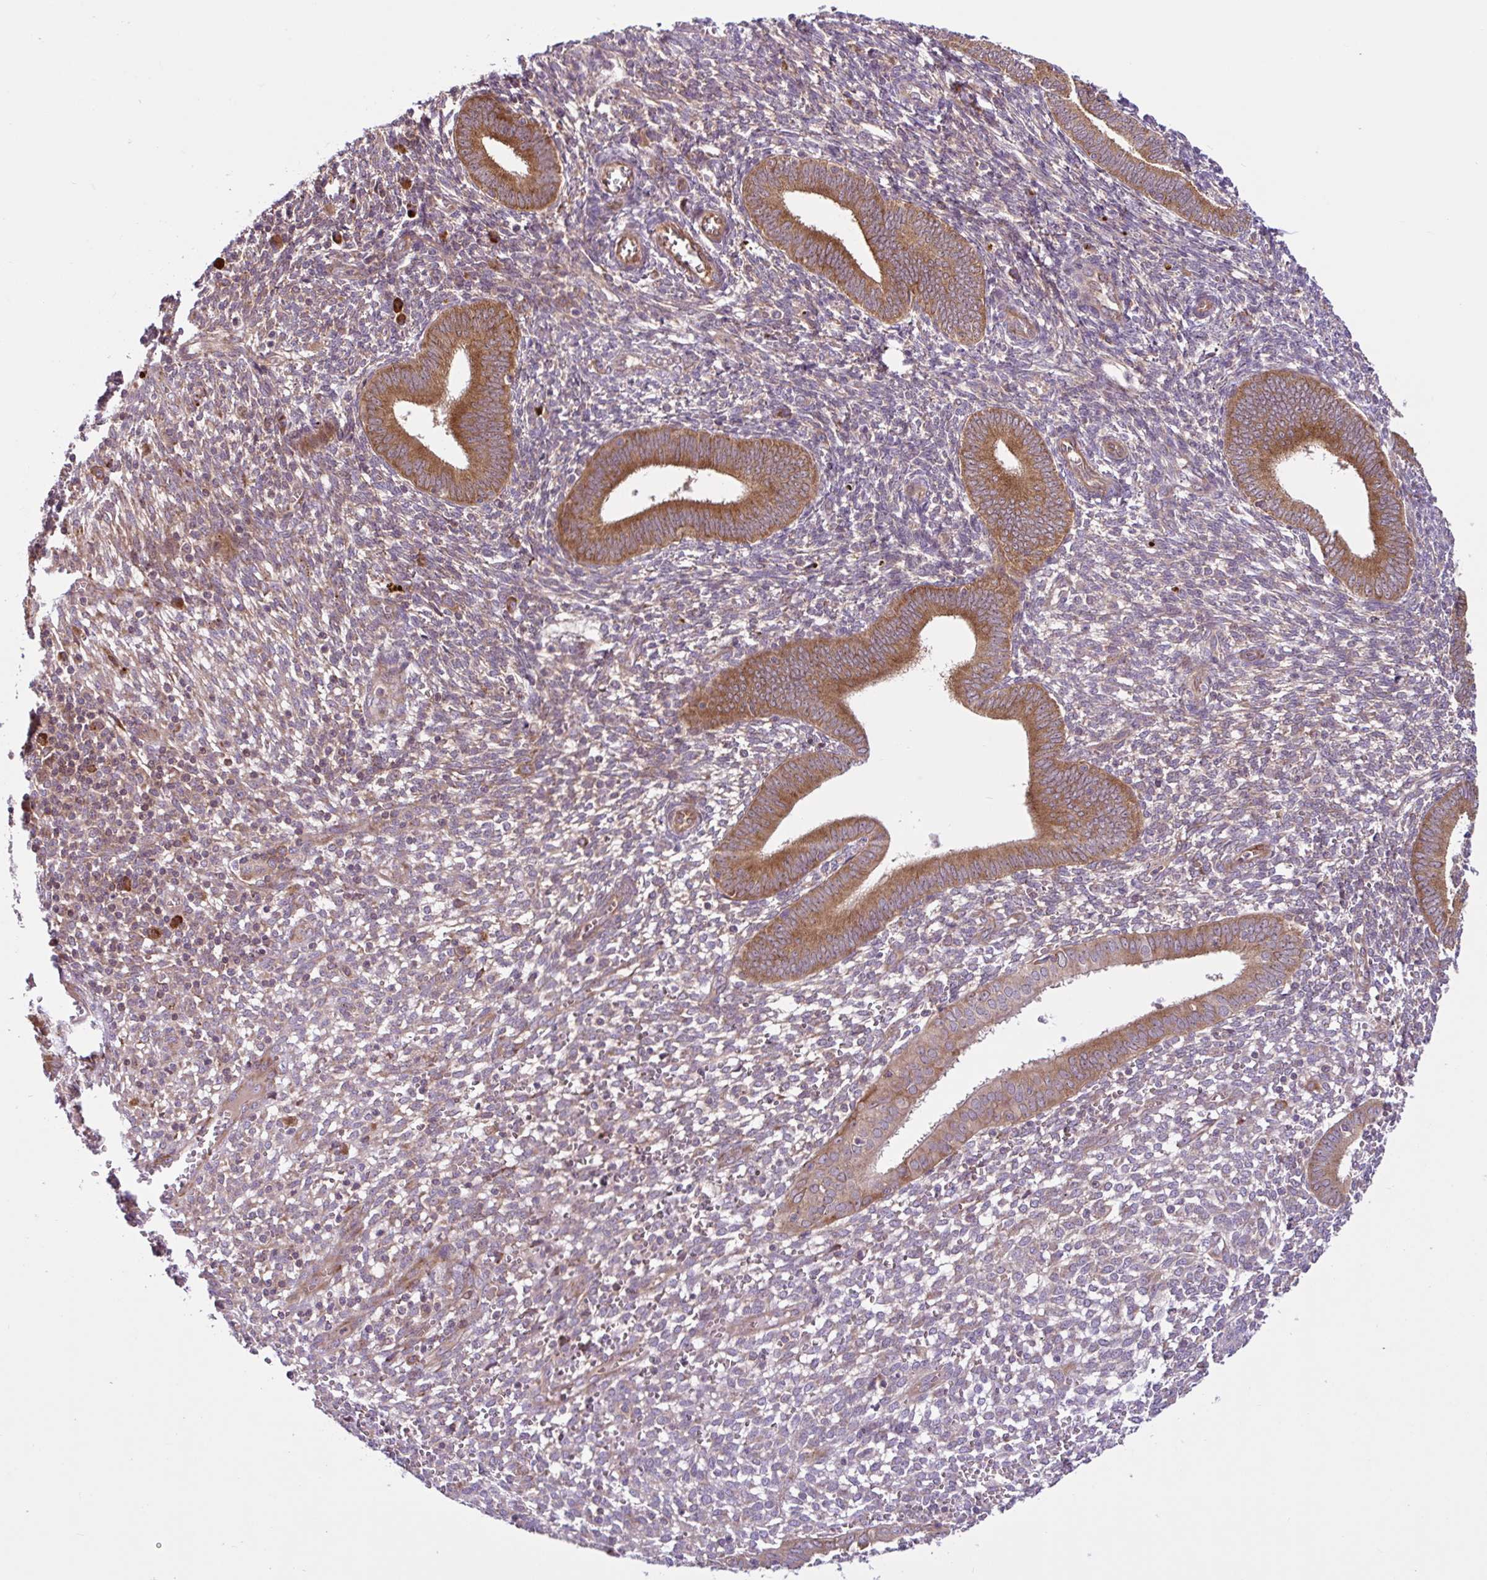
{"staining": {"intensity": "moderate", "quantity": "25%-75%", "location": "cytoplasmic/membranous"}, "tissue": "endometrium", "cell_type": "Cells in endometrial stroma", "image_type": "normal", "snomed": [{"axis": "morphology", "description": "Normal tissue, NOS"}, {"axis": "topography", "description": "Endometrium"}], "caption": "Immunohistochemistry image of unremarkable endometrium: endometrium stained using immunohistochemistry (IHC) shows medium levels of moderate protein expression localized specifically in the cytoplasmic/membranous of cells in endometrial stroma, appearing as a cytoplasmic/membranous brown color.", "gene": "NTPCR", "patient": {"sex": "female", "age": 41}}